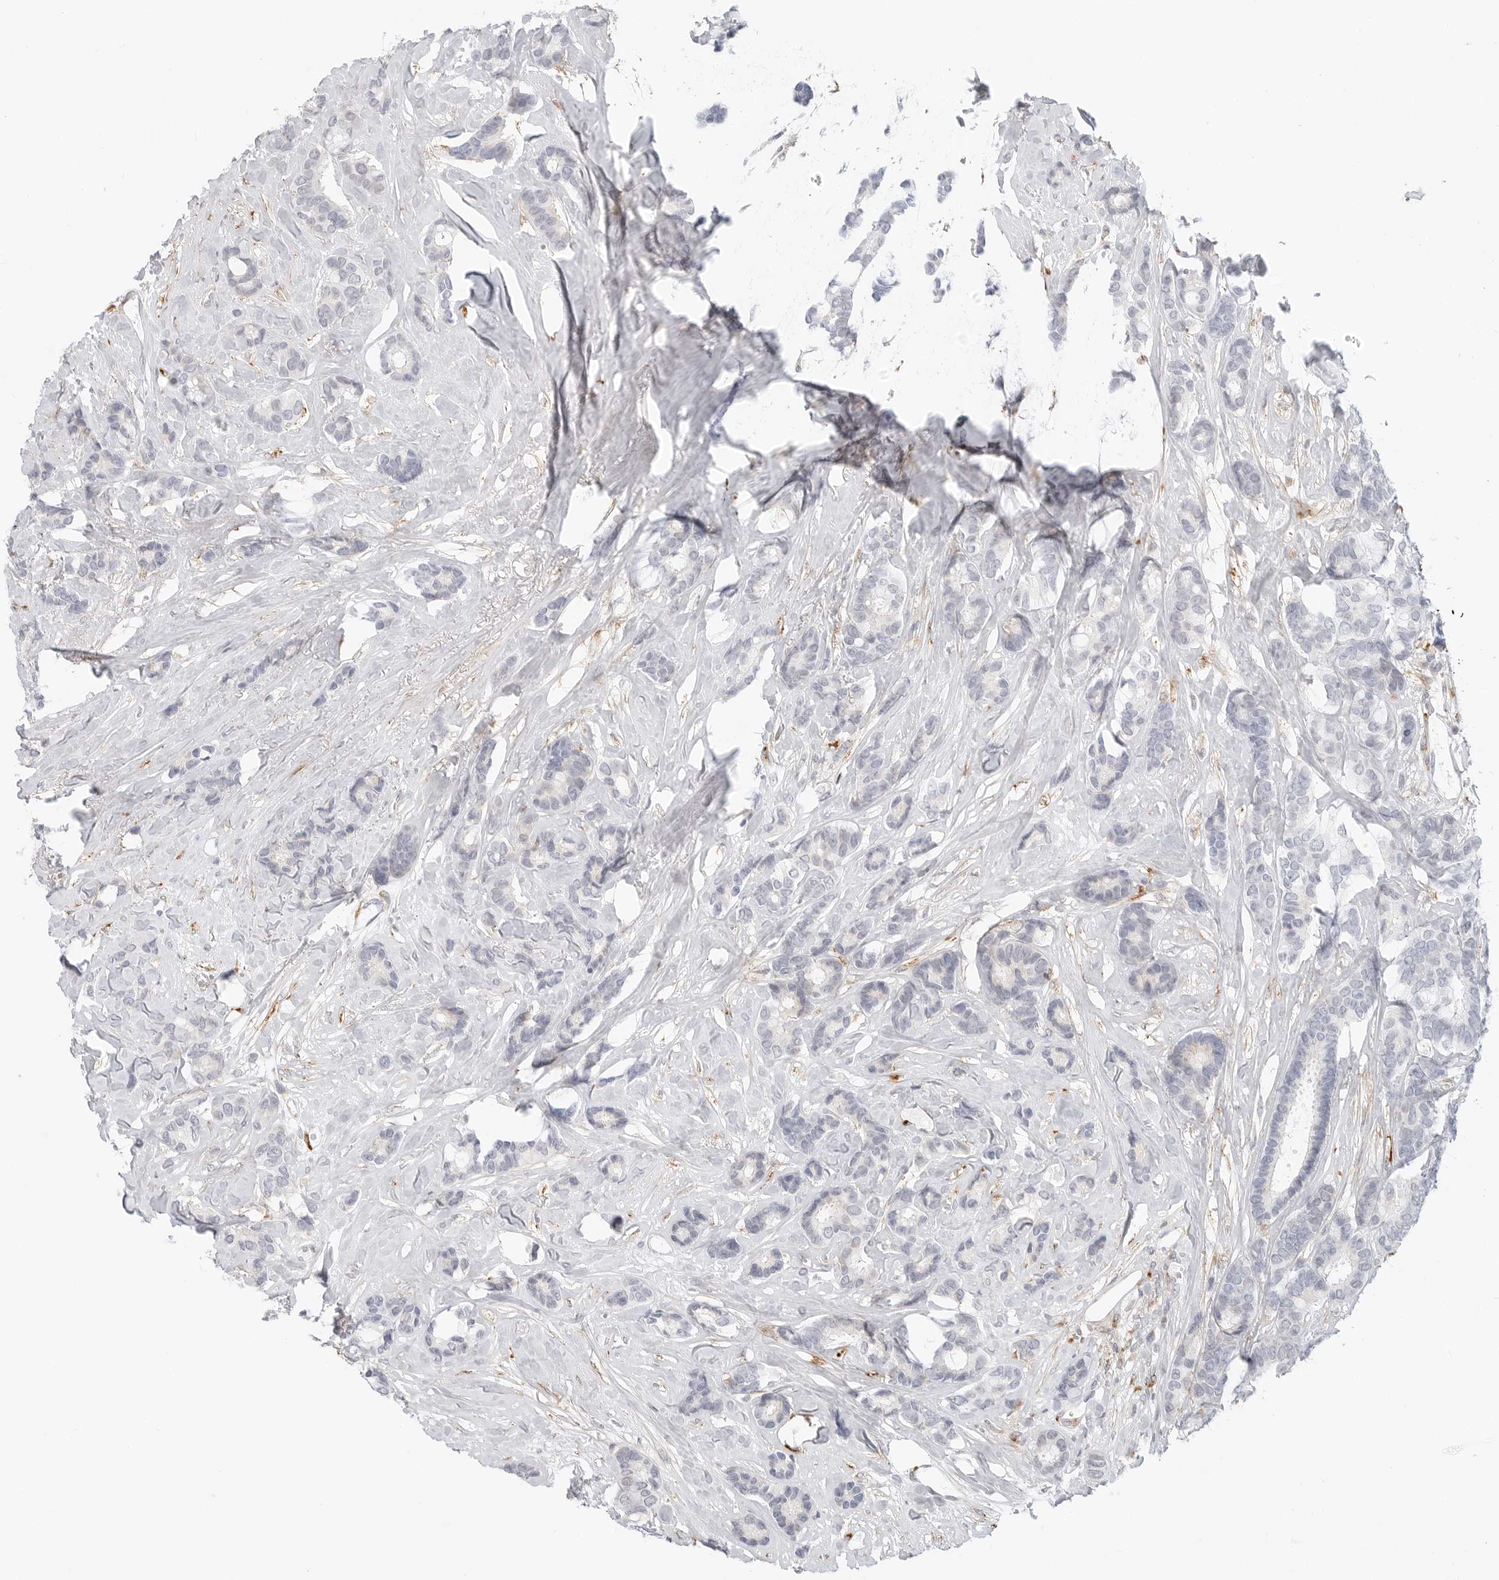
{"staining": {"intensity": "negative", "quantity": "none", "location": "none"}, "tissue": "breast cancer", "cell_type": "Tumor cells", "image_type": "cancer", "snomed": [{"axis": "morphology", "description": "Duct carcinoma"}, {"axis": "topography", "description": "Breast"}], "caption": "Immunohistochemical staining of human breast infiltrating ductal carcinoma displays no significant staining in tumor cells. (DAB IHC, high magnification).", "gene": "C1QTNF1", "patient": {"sex": "female", "age": 87}}